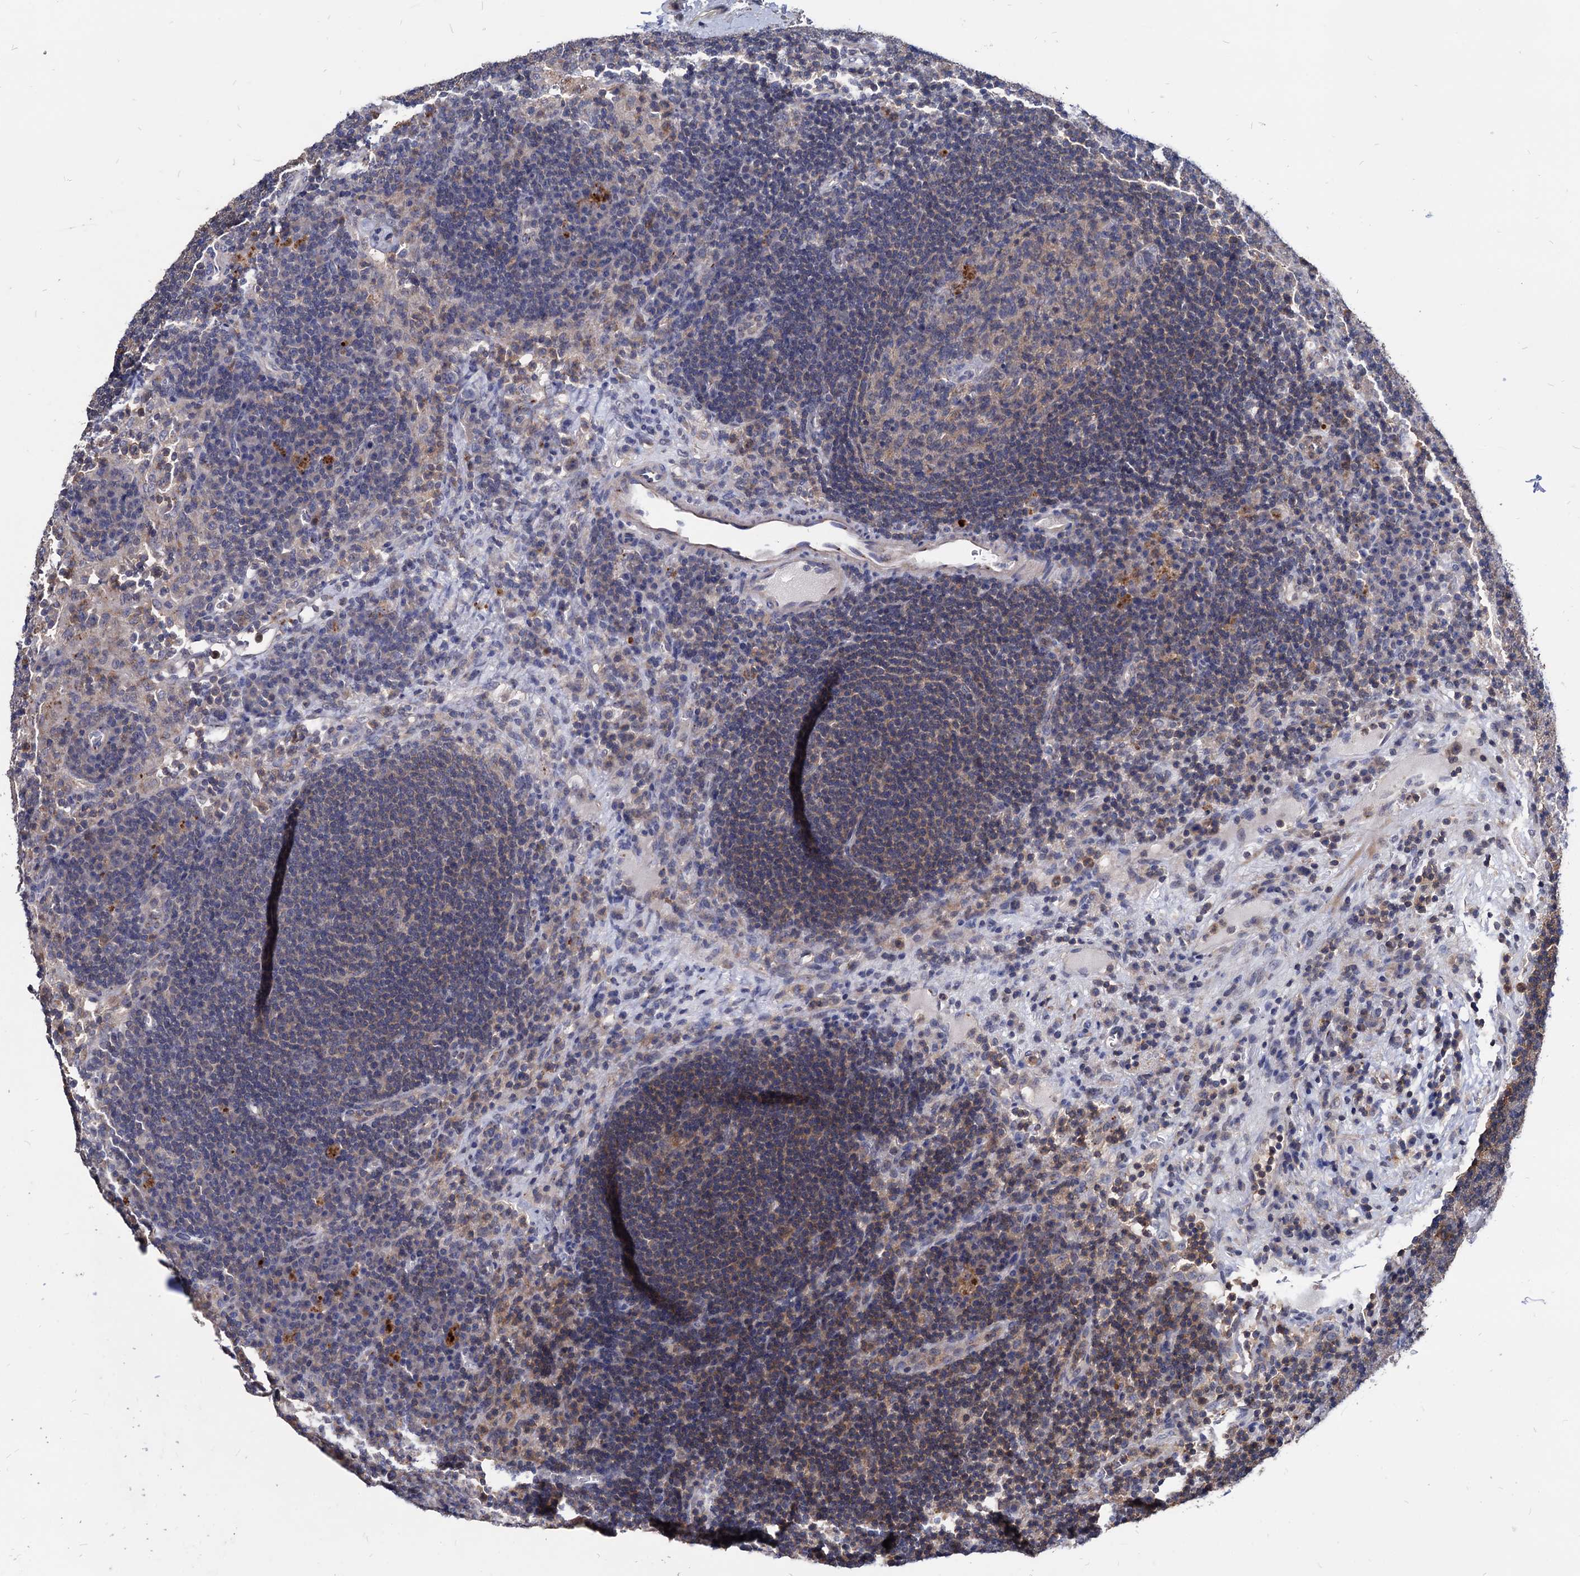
{"staining": {"intensity": "weak", "quantity": "<25%", "location": "cytoplasmic/membranous"}, "tissue": "lymph node", "cell_type": "Germinal center cells", "image_type": "normal", "snomed": [{"axis": "morphology", "description": "Normal tissue, NOS"}, {"axis": "topography", "description": "Lymph node"}], "caption": "There is no significant staining in germinal center cells of lymph node. Nuclei are stained in blue.", "gene": "ESD", "patient": {"sex": "female", "age": 70}}